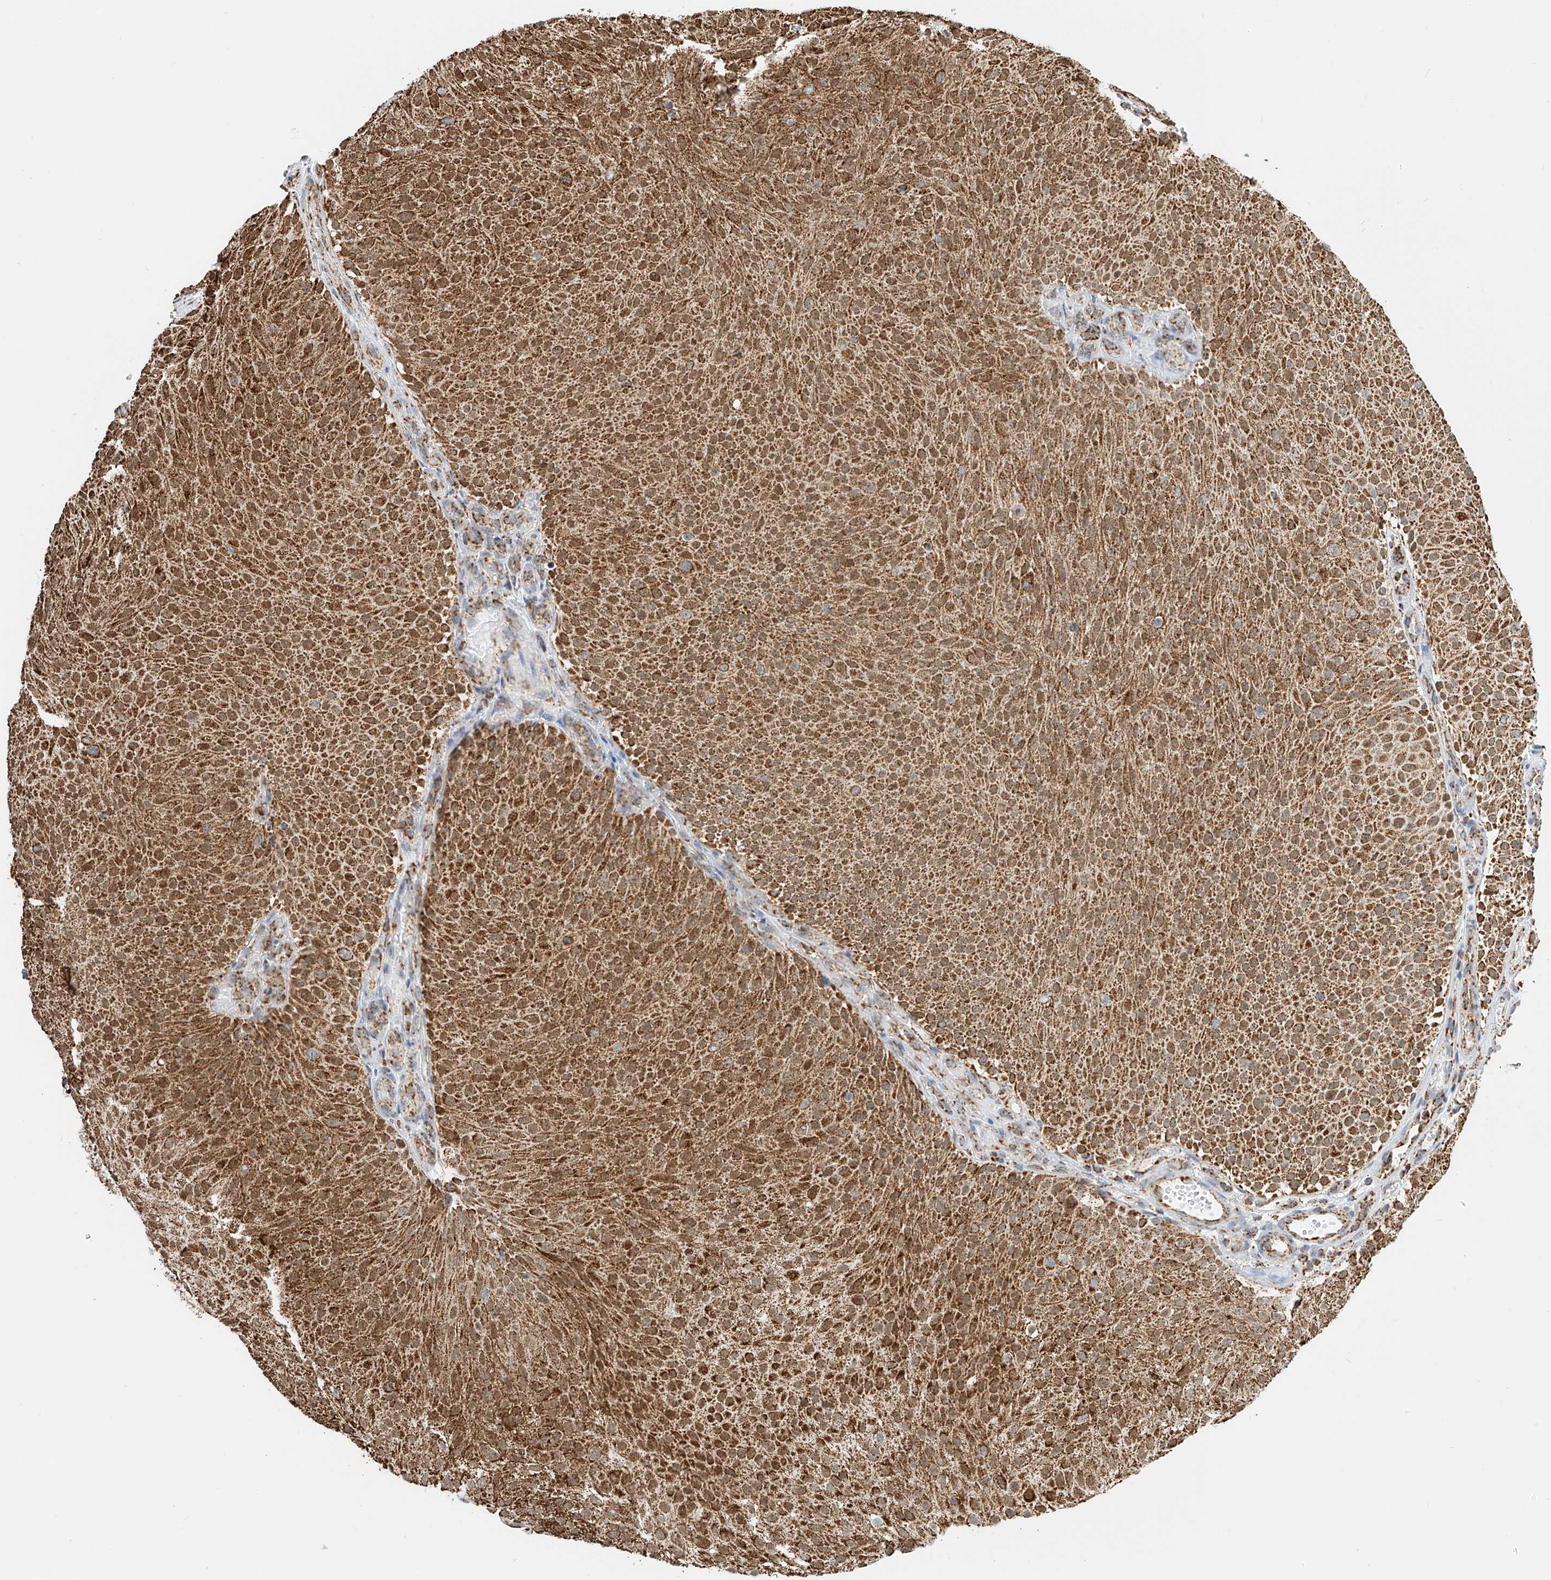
{"staining": {"intensity": "moderate", "quantity": ">75%", "location": "cytoplasmic/membranous"}, "tissue": "urothelial cancer", "cell_type": "Tumor cells", "image_type": "cancer", "snomed": [{"axis": "morphology", "description": "Urothelial carcinoma, Low grade"}, {"axis": "topography", "description": "Urinary bladder"}], "caption": "A brown stain labels moderate cytoplasmic/membranous staining of a protein in human low-grade urothelial carcinoma tumor cells.", "gene": "PPA2", "patient": {"sex": "male", "age": 78}}